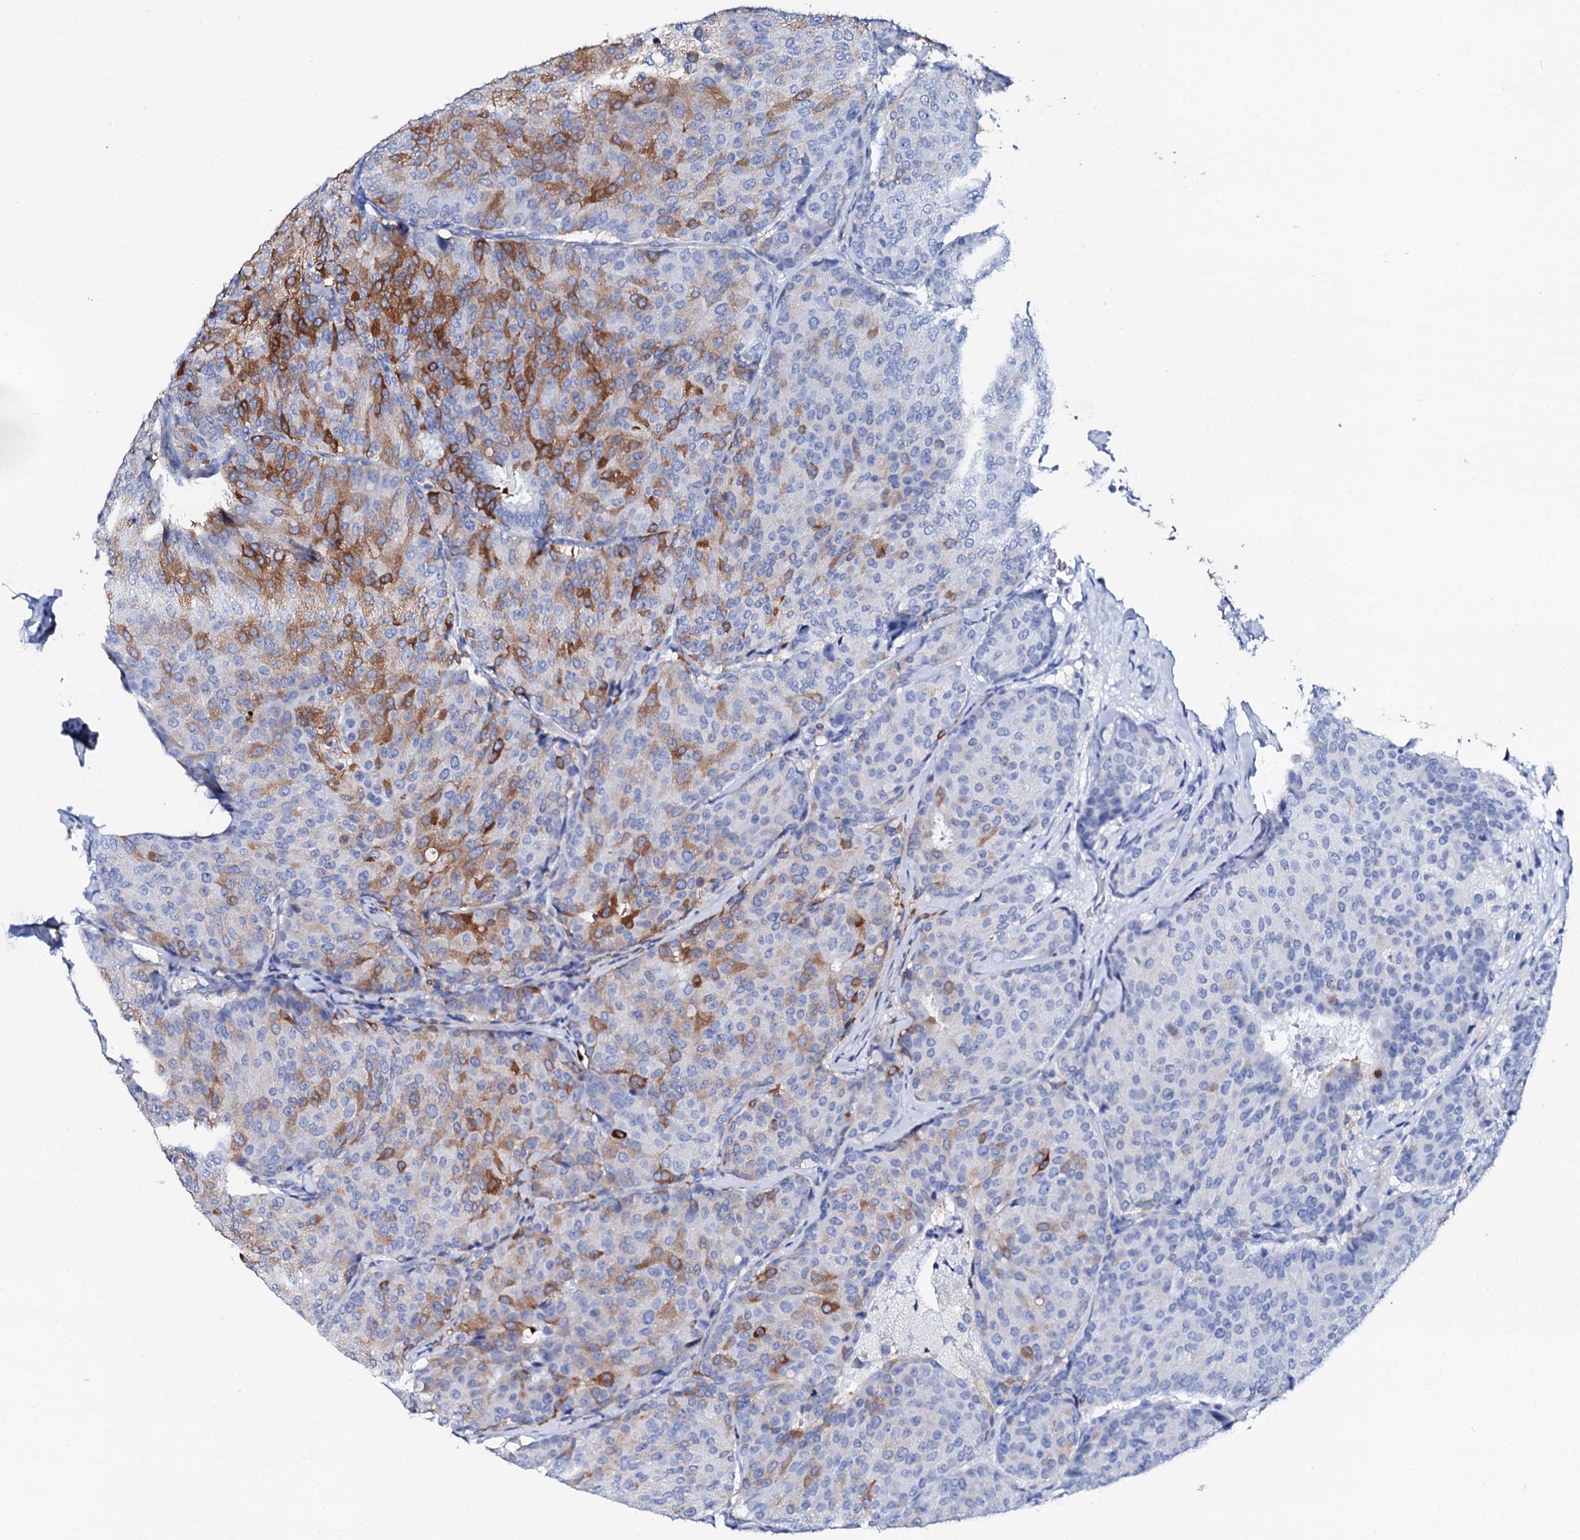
{"staining": {"intensity": "moderate", "quantity": "<25%", "location": "cytoplasmic/membranous"}, "tissue": "breast cancer", "cell_type": "Tumor cells", "image_type": "cancer", "snomed": [{"axis": "morphology", "description": "Duct carcinoma"}, {"axis": "topography", "description": "Breast"}], "caption": "Infiltrating ductal carcinoma (breast) was stained to show a protein in brown. There is low levels of moderate cytoplasmic/membranous expression in about <25% of tumor cells.", "gene": "GLB1L3", "patient": {"sex": "female", "age": 75}}